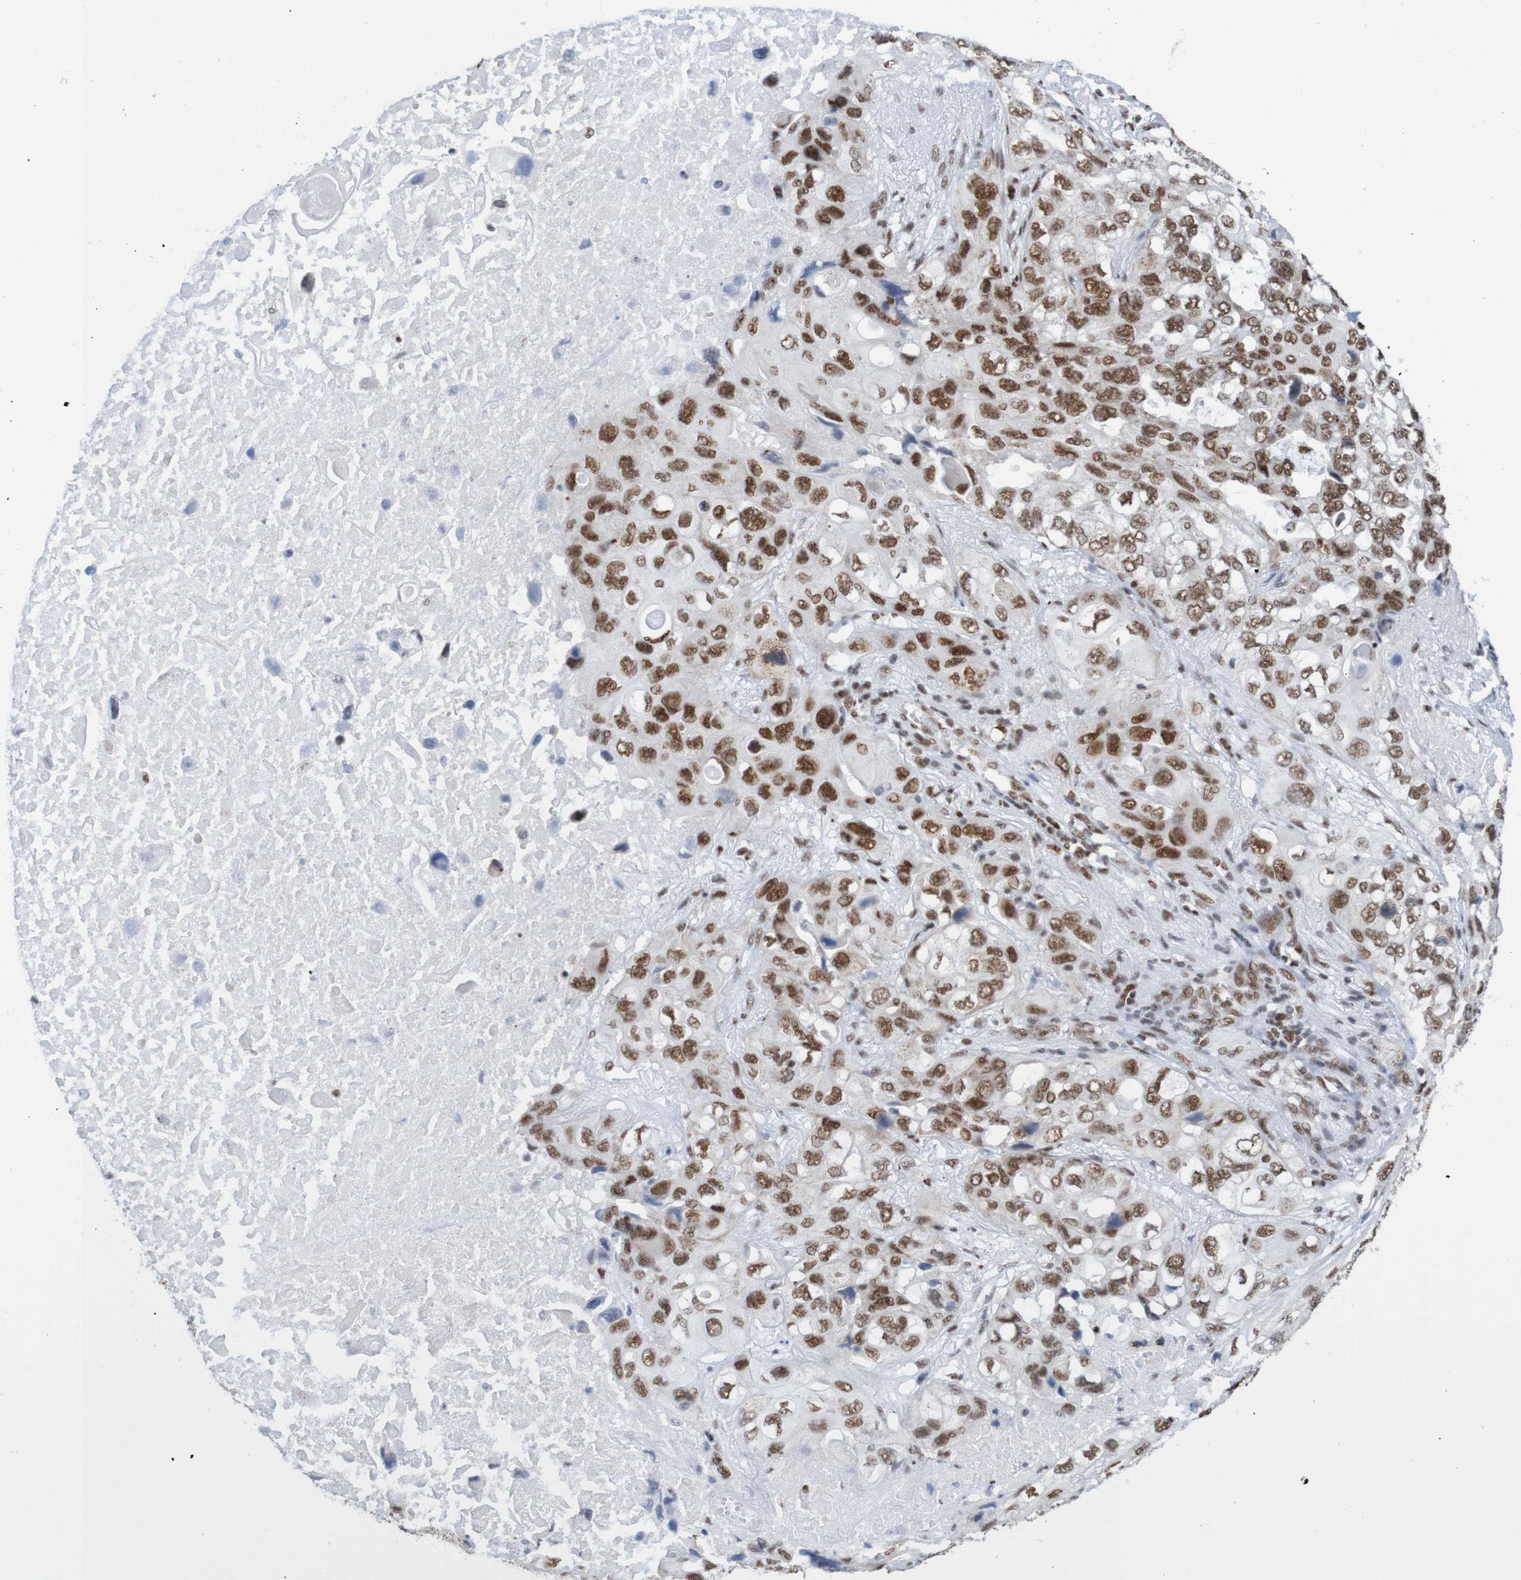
{"staining": {"intensity": "strong", "quantity": ">75%", "location": "nuclear"}, "tissue": "lung cancer", "cell_type": "Tumor cells", "image_type": "cancer", "snomed": [{"axis": "morphology", "description": "Squamous cell carcinoma, NOS"}, {"axis": "topography", "description": "Lung"}], "caption": "Lung cancer (squamous cell carcinoma) stained with immunohistochemistry (IHC) exhibits strong nuclear positivity in approximately >75% of tumor cells.", "gene": "THRAP3", "patient": {"sex": "female", "age": 73}}